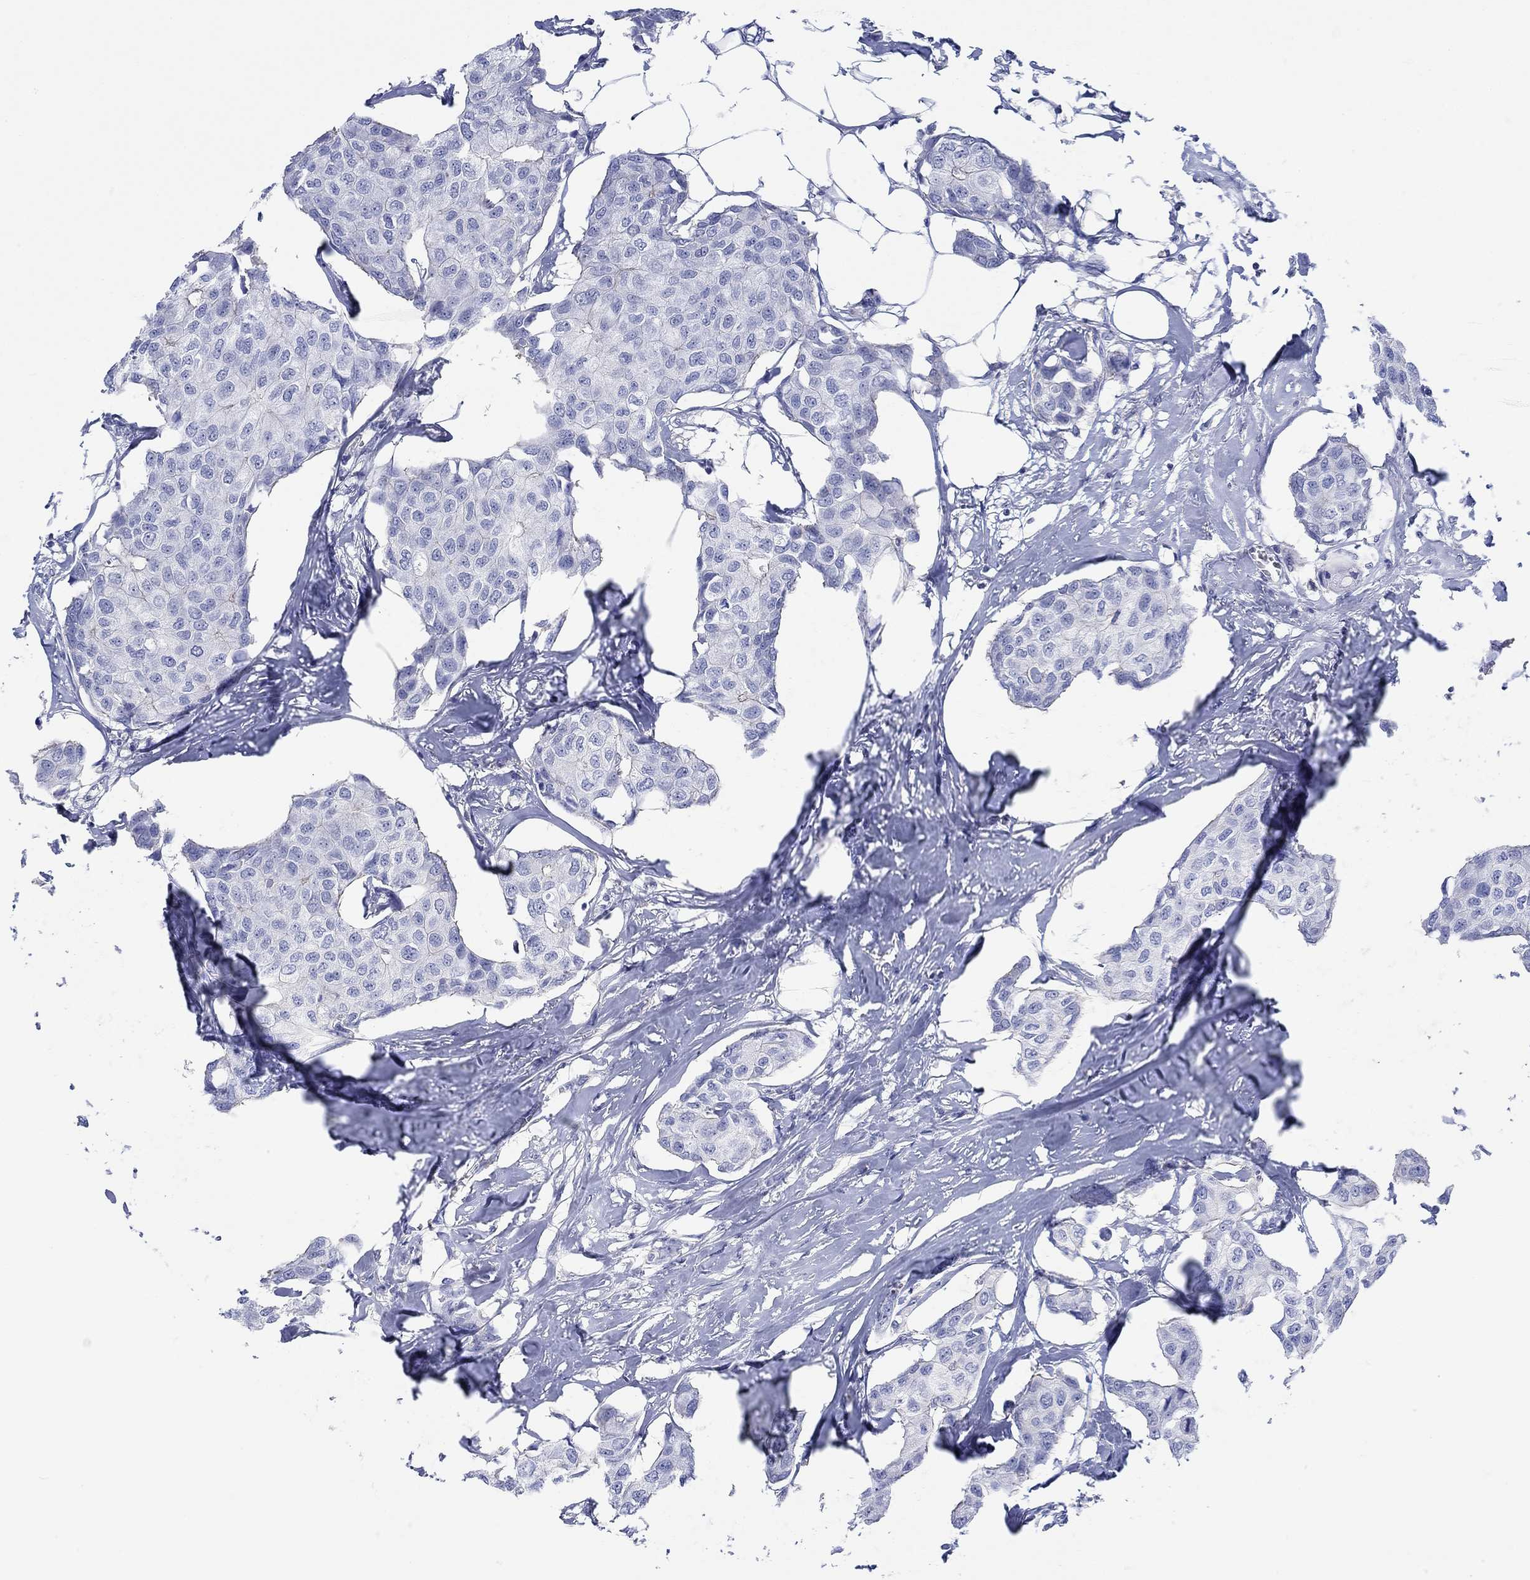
{"staining": {"intensity": "negative", "quantity": "none", "location": "none"}, "tissue": "breast cancer", "cell_type": "Tumor cells", "image_type": "cancer", "snomed": [{"axis": "morphology", "description": "Duct carcinoma"}, {"axis": "topography", "description": "Breast"}], "caption": "An immunohistochemistry (IHC) histopathology image of invasive ductal carcinoma (breast) is shown. There is no staining in tumor cells of invasive ductal carcinoma (breast).", "gene": "PPIL6", "patient": {"sex": "female", "age": 80}}